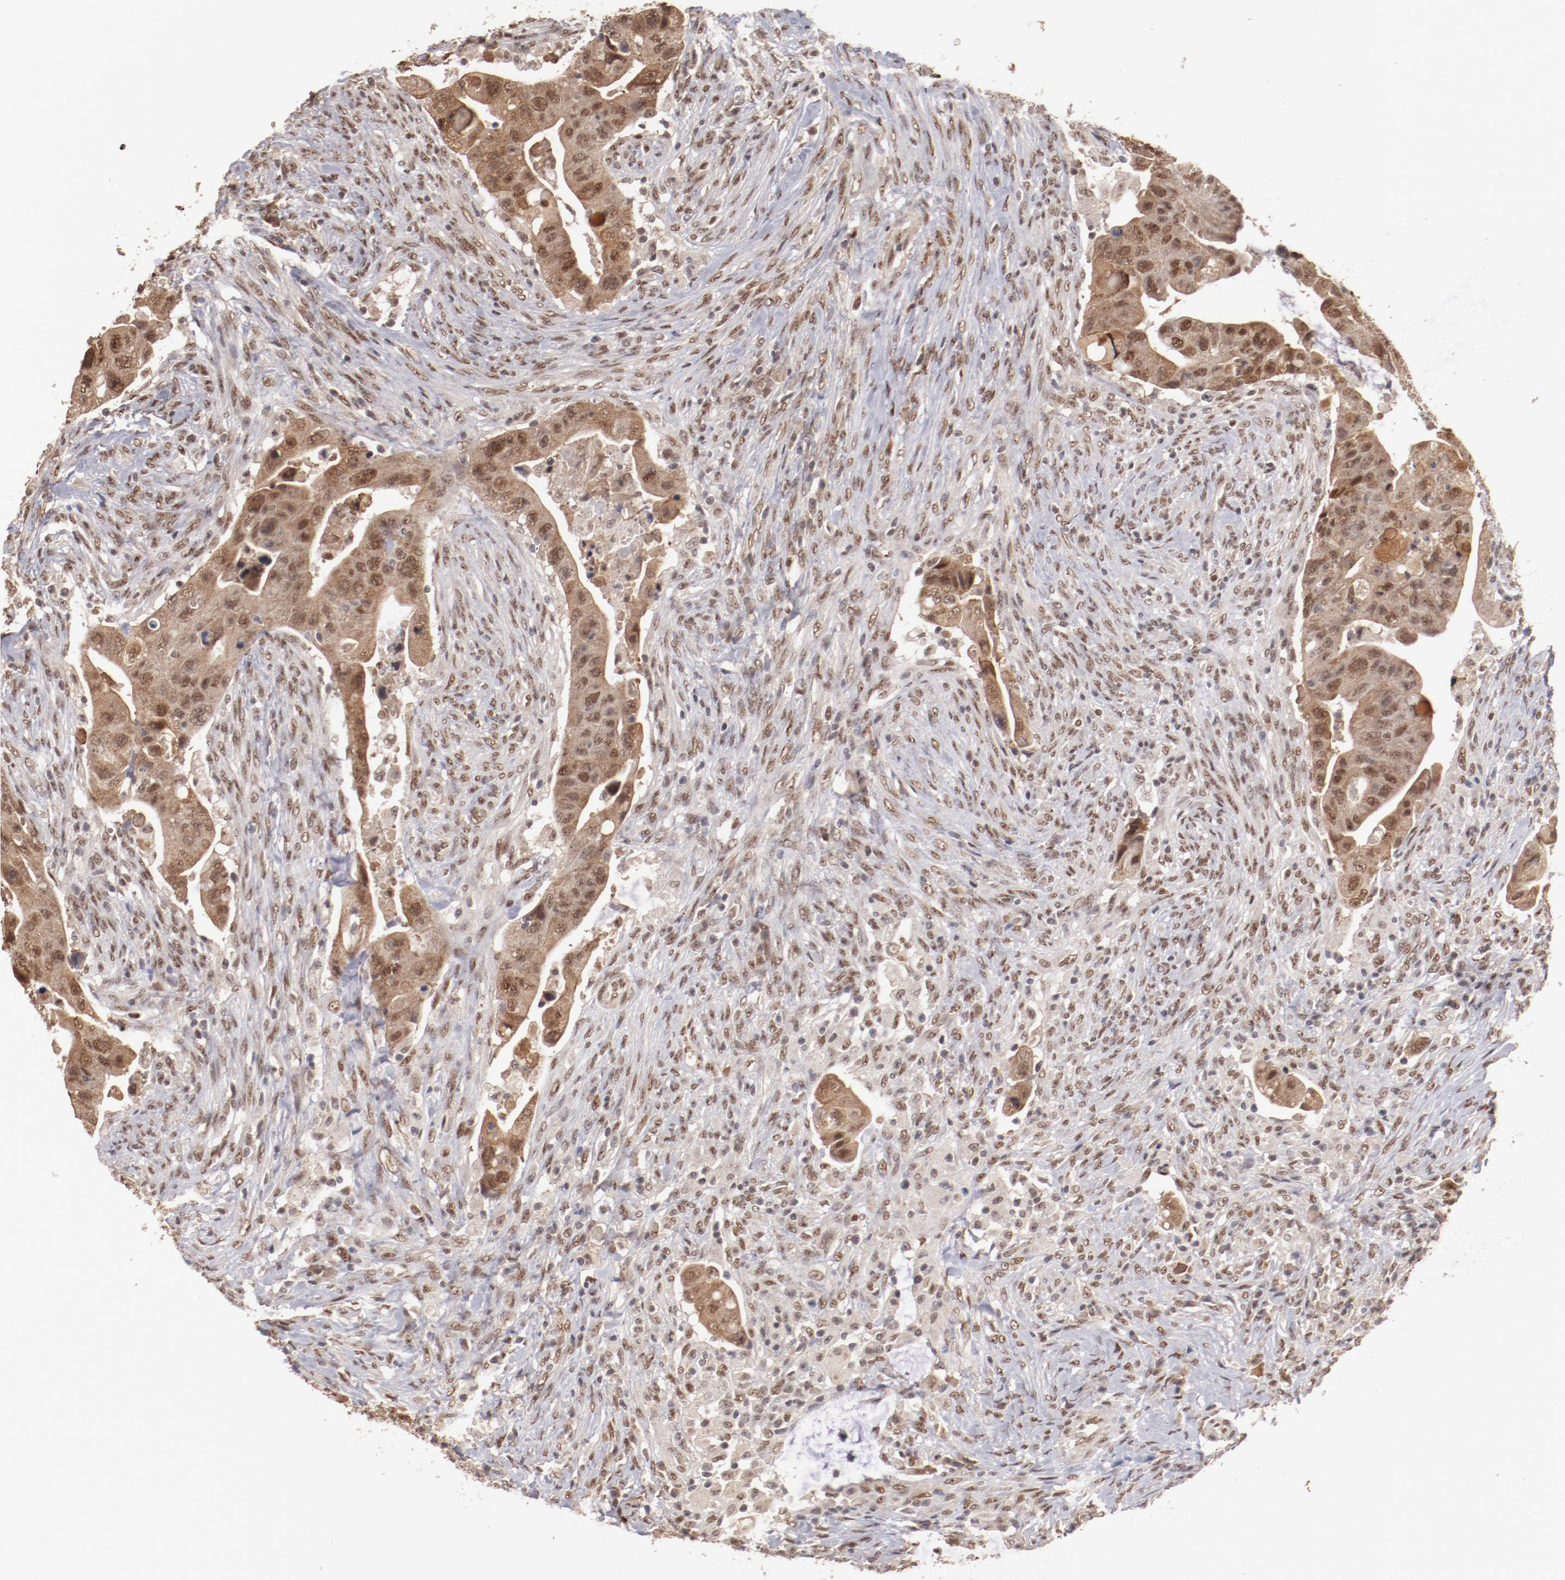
{"staining": {"intensity": "moderate", "quantity": ">75%", "location": "cytoplasmic/membranous,nuclear"}, "tissue": "colorectal cancer", "cell_type": "Tumor cells", "image_type": "cancer", "snomed": [{"axis": "morphology", "description": "Adenocarcinoma, NOS"}, {"axis": "topography", "description": "Rectum"}], "caption": "Immunohistochemistry (IHC) of colorectal adenocarcinoma displays medium levels of moderate cytoplasmic/membranous and nuclear positivity in about >75% of tumor cells.", "gene": "CLOCK", "patient": {"sex": "female", "age": 71}}